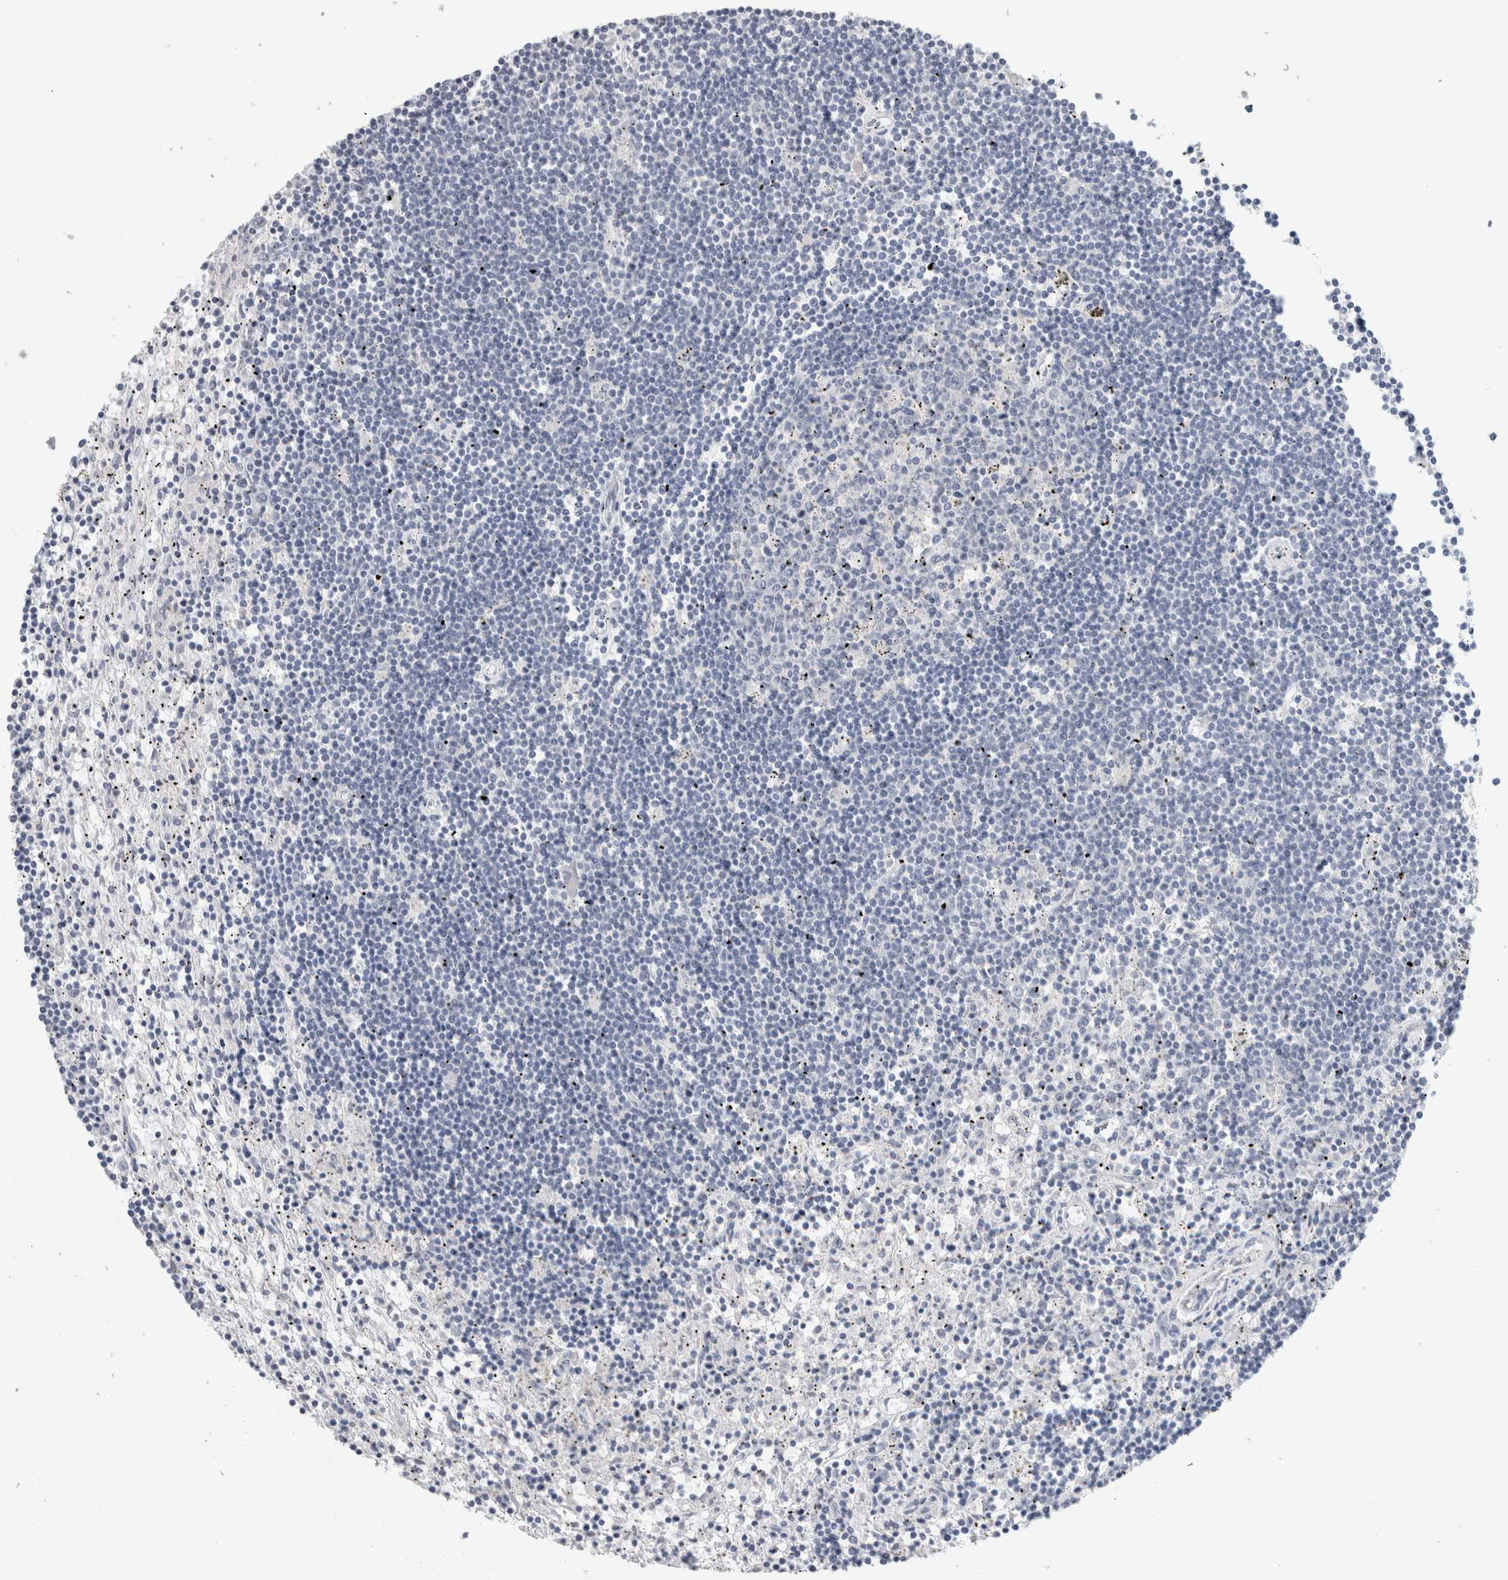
{"staining": {"intensity": "negative", "quantity": "none", "location": "none"}, "tissue": "lymphoma", "cell_type": "Tumor cells", "image_type": "cancer", "snomed": [{"axis": "morphology", "description": "Malignant lymphoma, non-Hodgkin's type, Low grade"}, {"axis": "topography", "description": "Spleen"}], "caption": "Micrograph shows no protein staining in tumor cells of malignant lymphoma, non-Hodgkin's type (low-grade) tissue.", "gene": "TONSL", "patient": {"sex": "male", "age": 76}}